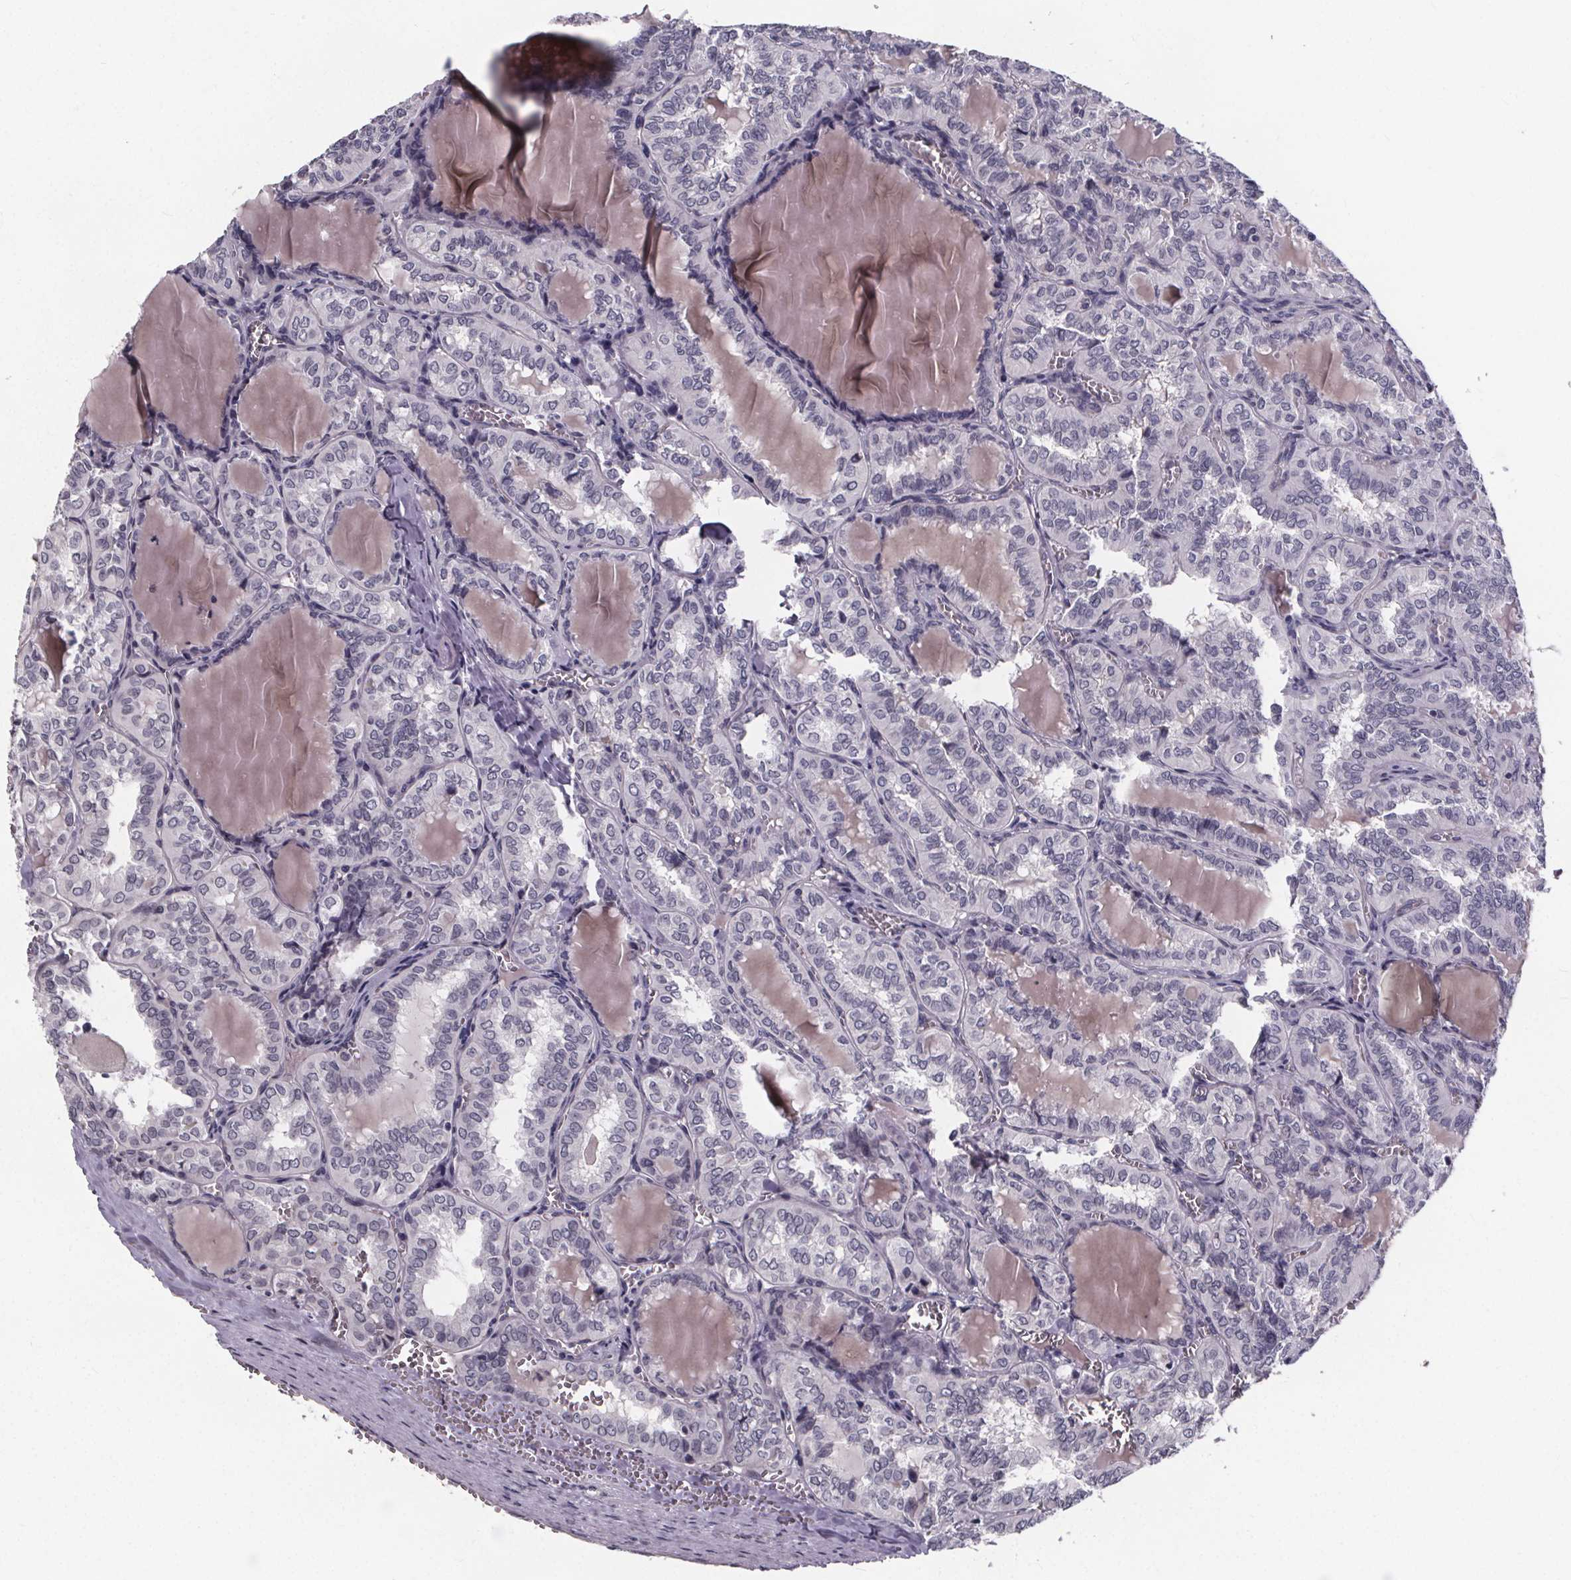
{"staining": {"intensity": "negative", "quantity": "none", "location": "none"}, "tissue": "thyroid cancer", "cell_type": "Tumor cells", "image_type": "cancer", "snomed": [{"axis": "morphology", "description": "Papillary adenocarcinoma, NOS"}, {"axis": "topography", "description": "Thyroid gland"}], "caption": "Tumor cells are negative for brown protein staining in papillary adenocarcinoma (thyroid).", "gene": "FAM181B", "patient": {"sex": "female", "age": 41}}